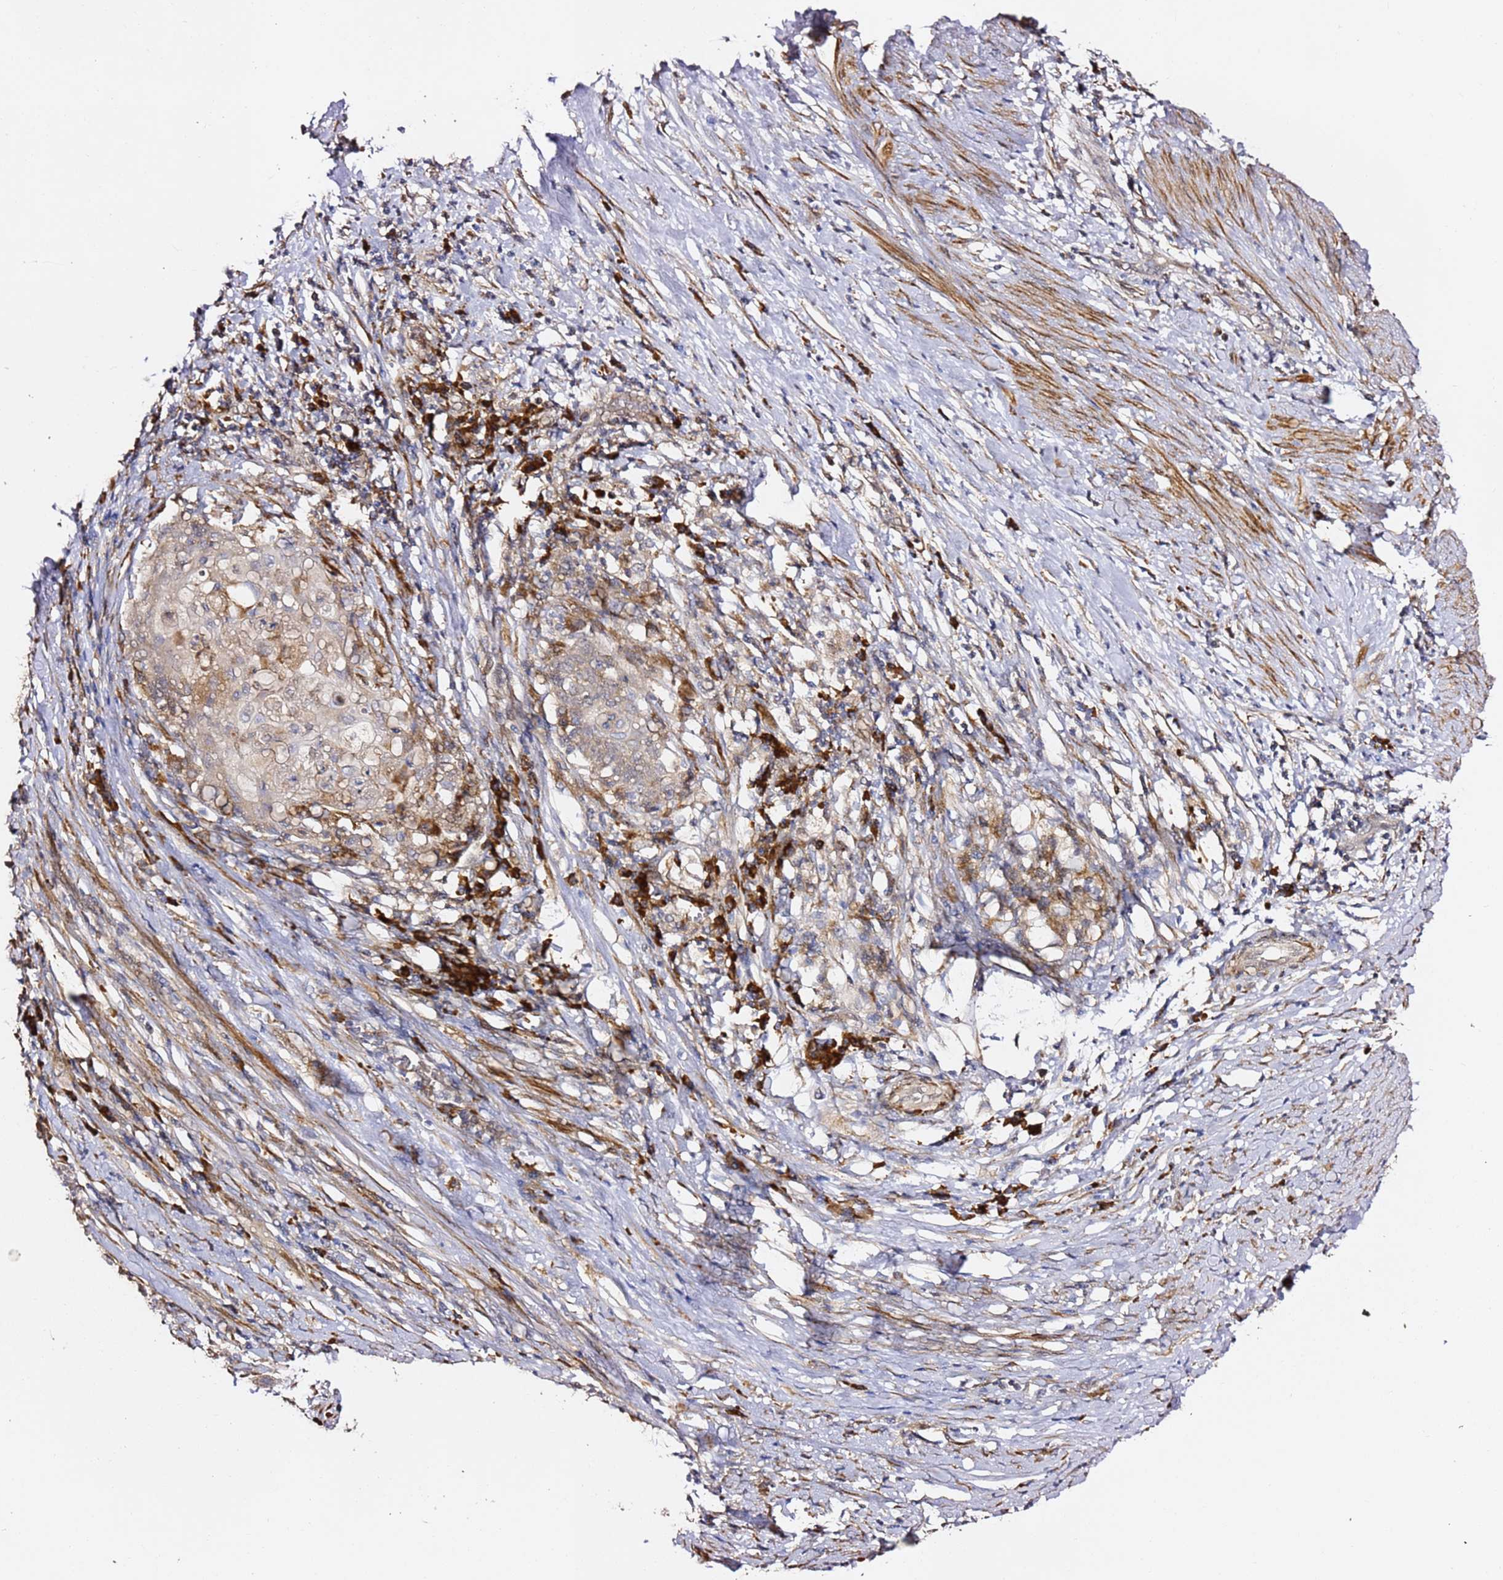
{"staining": {"intensity": "weak", "quantity": "<25%", "location": "cytoplasmic/membranous"}, "tissue": "cervical cancer", "cell_type": "Tumor cells", "image_type": "cancer", "snomed": [{"axis": "morphology", "description": "Squamous cell carcinoma, NOS"}, {"axis": "topography", "description": "Cervix"}], "caption": "DAB immunohistochemical staining of human cervical squamous cell carcinoma shows no significant expression in tumor cells.", "gene": "HSD17B7", "patient": {"sex": "female", "age": 39}}